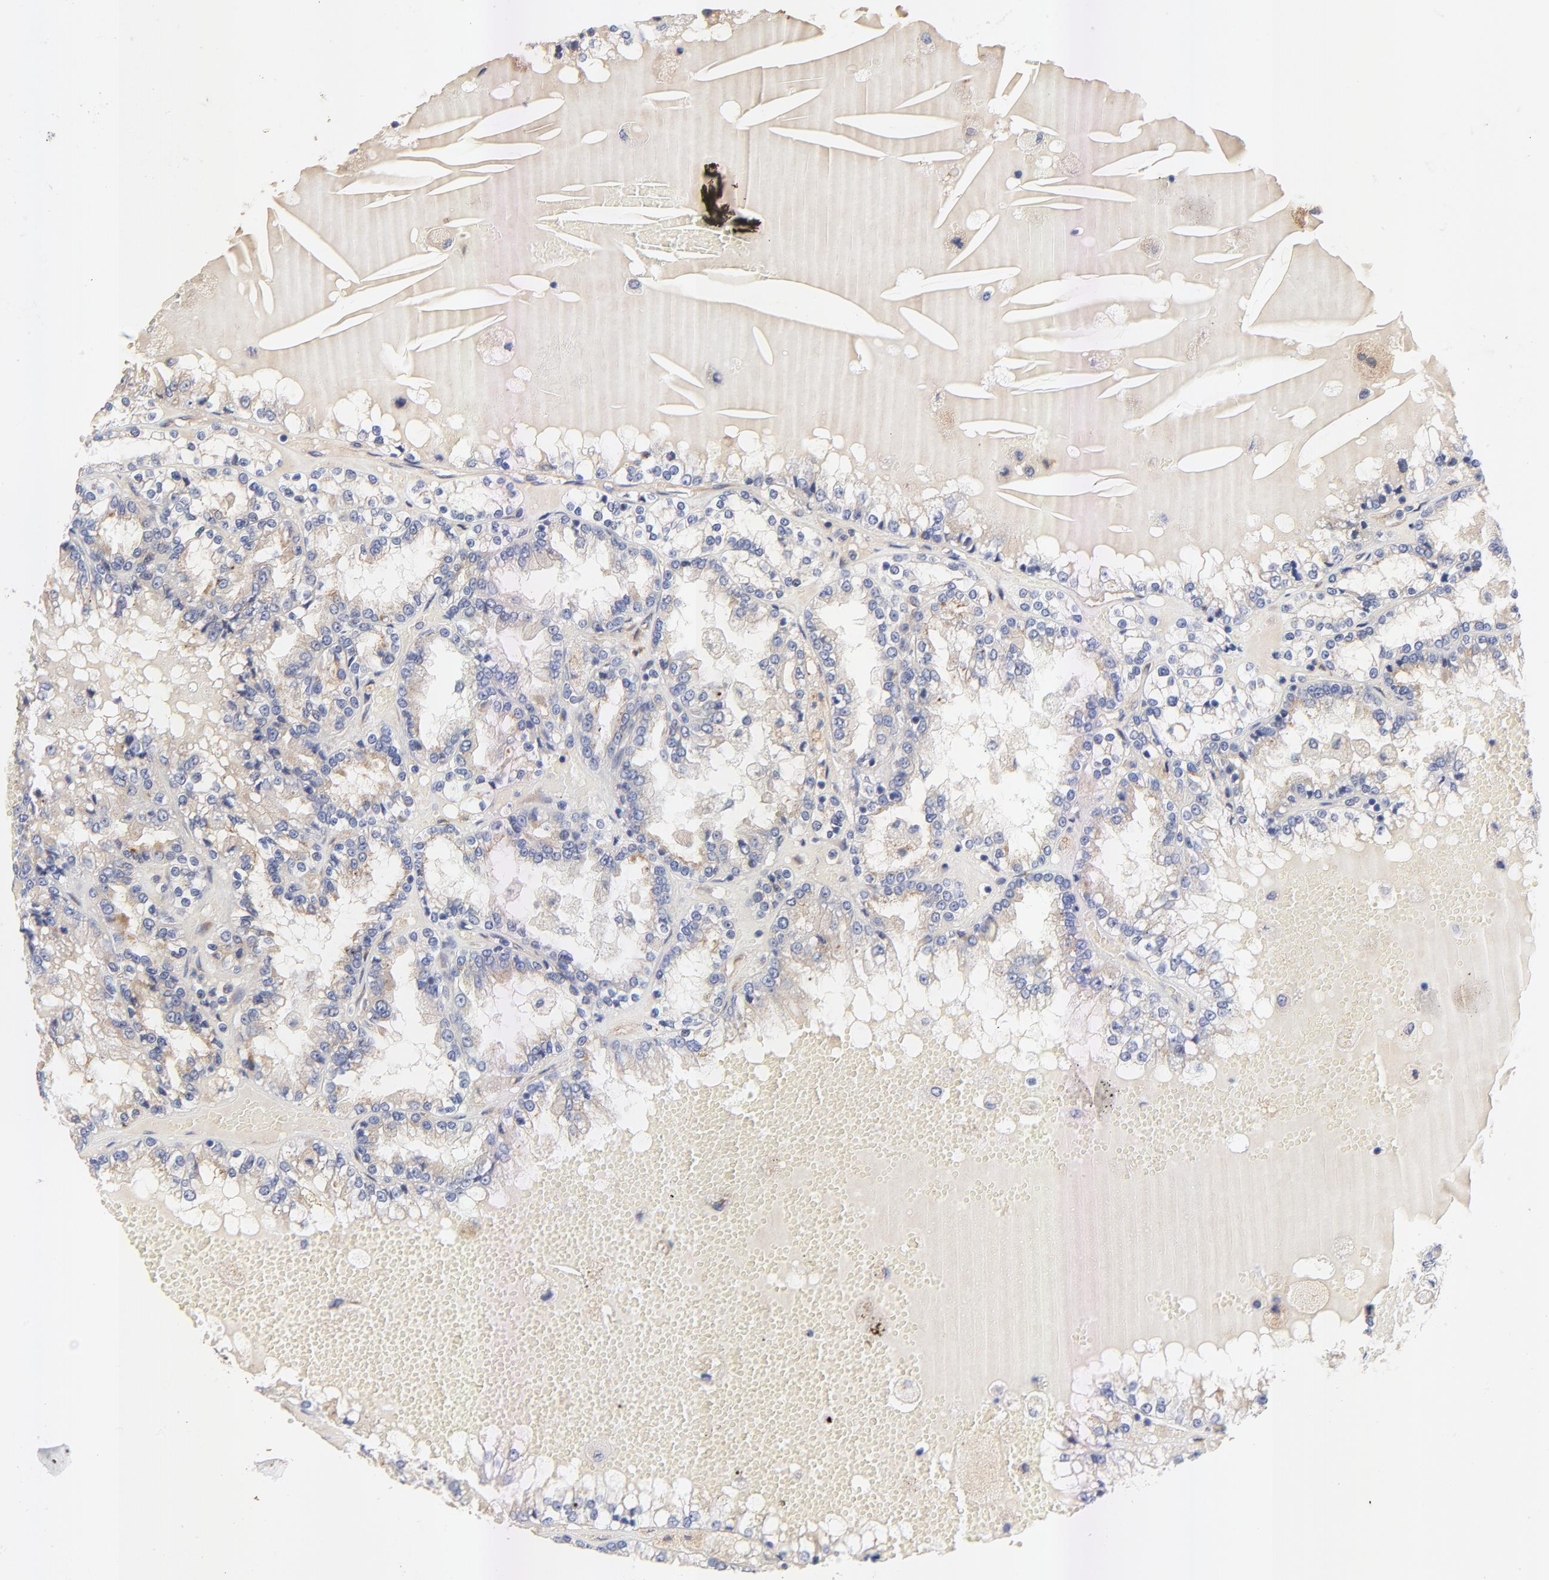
{"staining": {"intensity": "weak", "quantity": "25%-75%", "location": "cytoplasmic/membranous"}, "tissue": "renal cancer", "cell_type": "Tumor cells", "image_type": "cancer", "snomed": [{"axis": "morphology", "description": "Adenocarcinoma, NOS"}, {"axis": "topography", "description": "Kidney"}], "caption": "Weak cytoplasmic/membranous staining for a protein is identified in approximately 25%-75% of tumor cells of renal cancer (adenocarcinoma) using immunohistochemistry (IHC).", "gene": "FBXL2", "patient": {"sex": "female", "age": 56}}